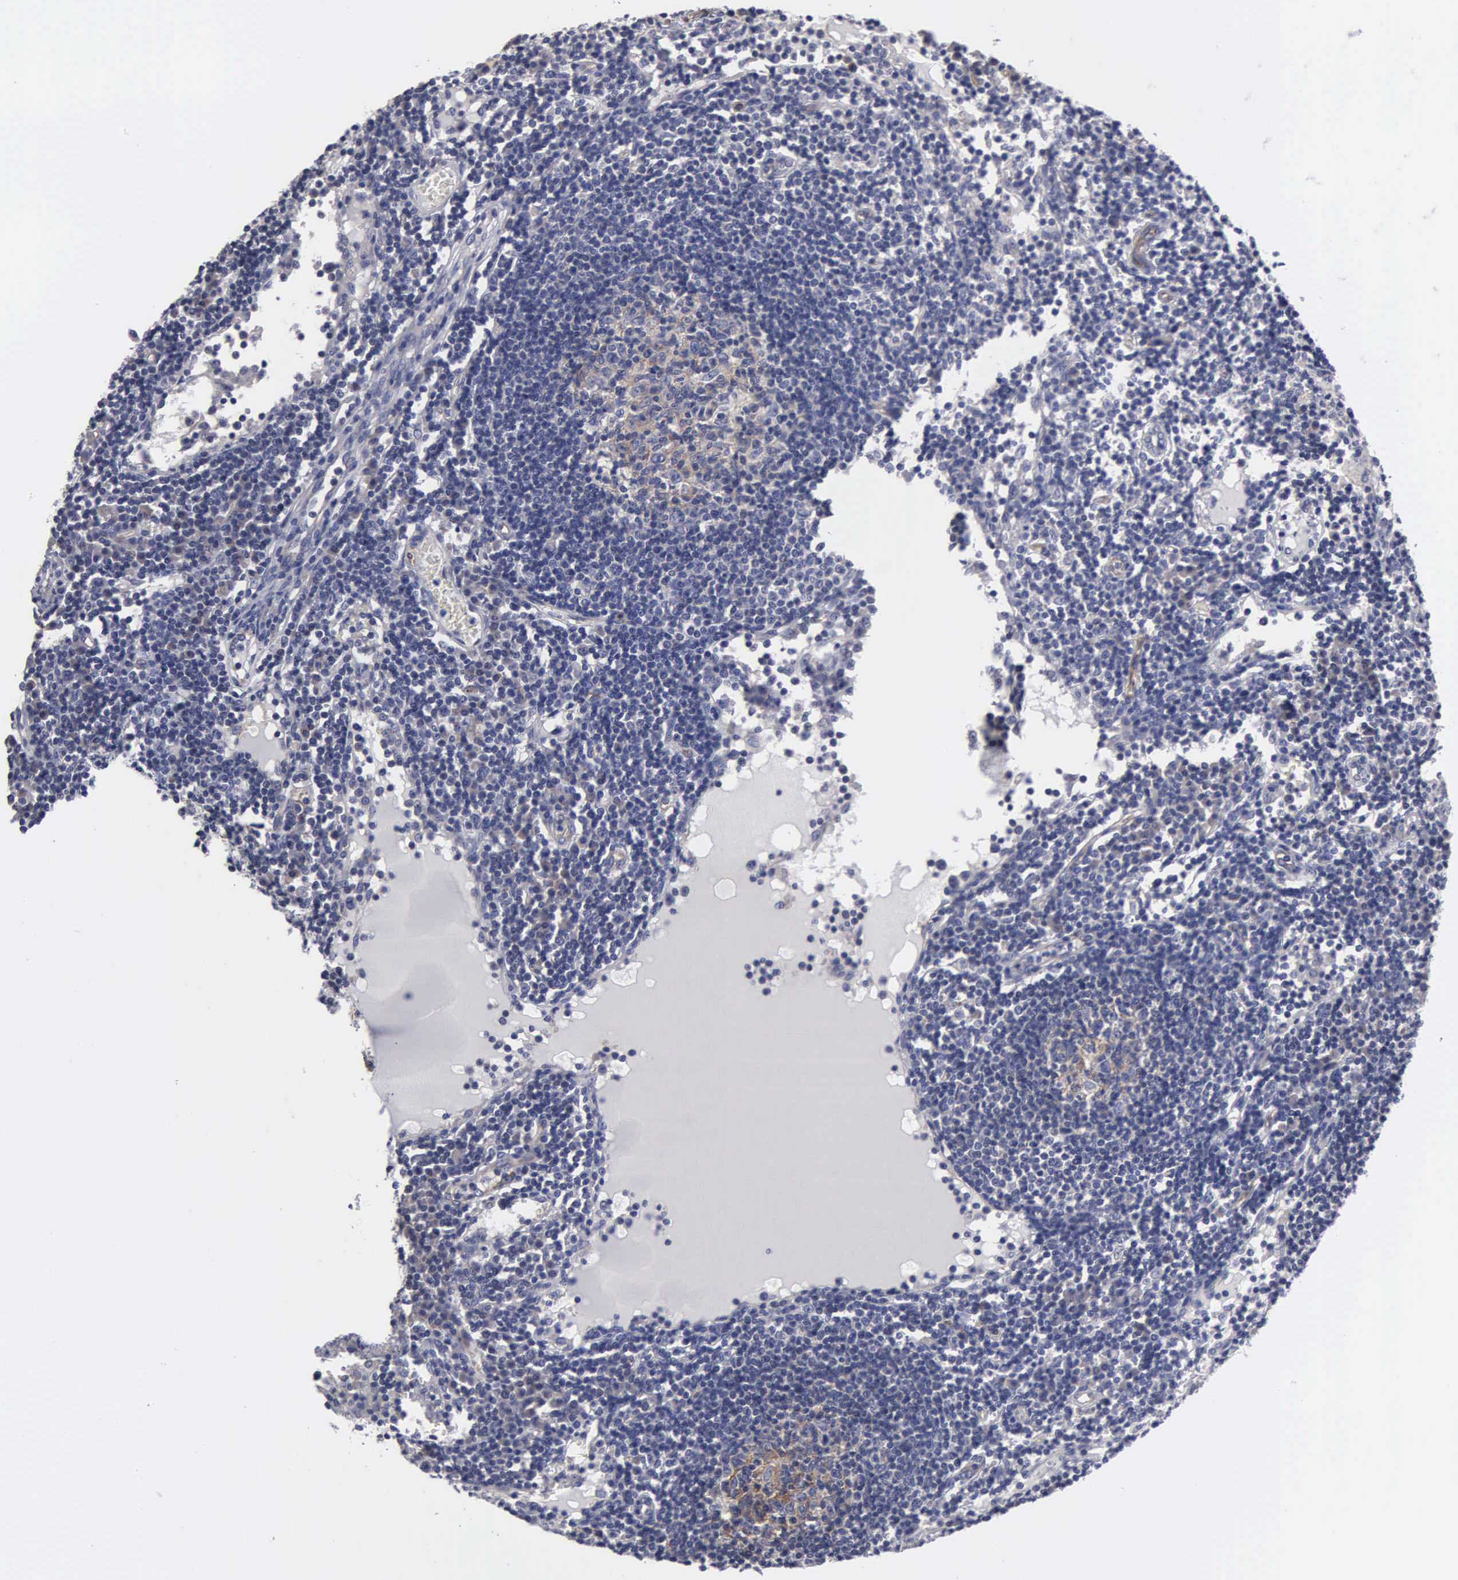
{"staining": {"intensity": "weak", "quantity": "25%-75%", "location": "cytoplasmic/membranous"}, "tissue": "lymph node", "cell_type": "Germinal center cells", "image_type": "normal", "snomed": [{"axis": "morphology", "description": "Normal tissue, NOS"}, {"axis": "topography", "description": "Lymph node"}], "caption": "DAB (3,3'-diaminobenzidine) immunohistochemical staining of normal human lymph node shows weak cytoplasmic/membranous protein expression in approximately 25%-75% of germinal center cells.", "gene": "RDX", "patient": {"sex": "female", "age": 55}}